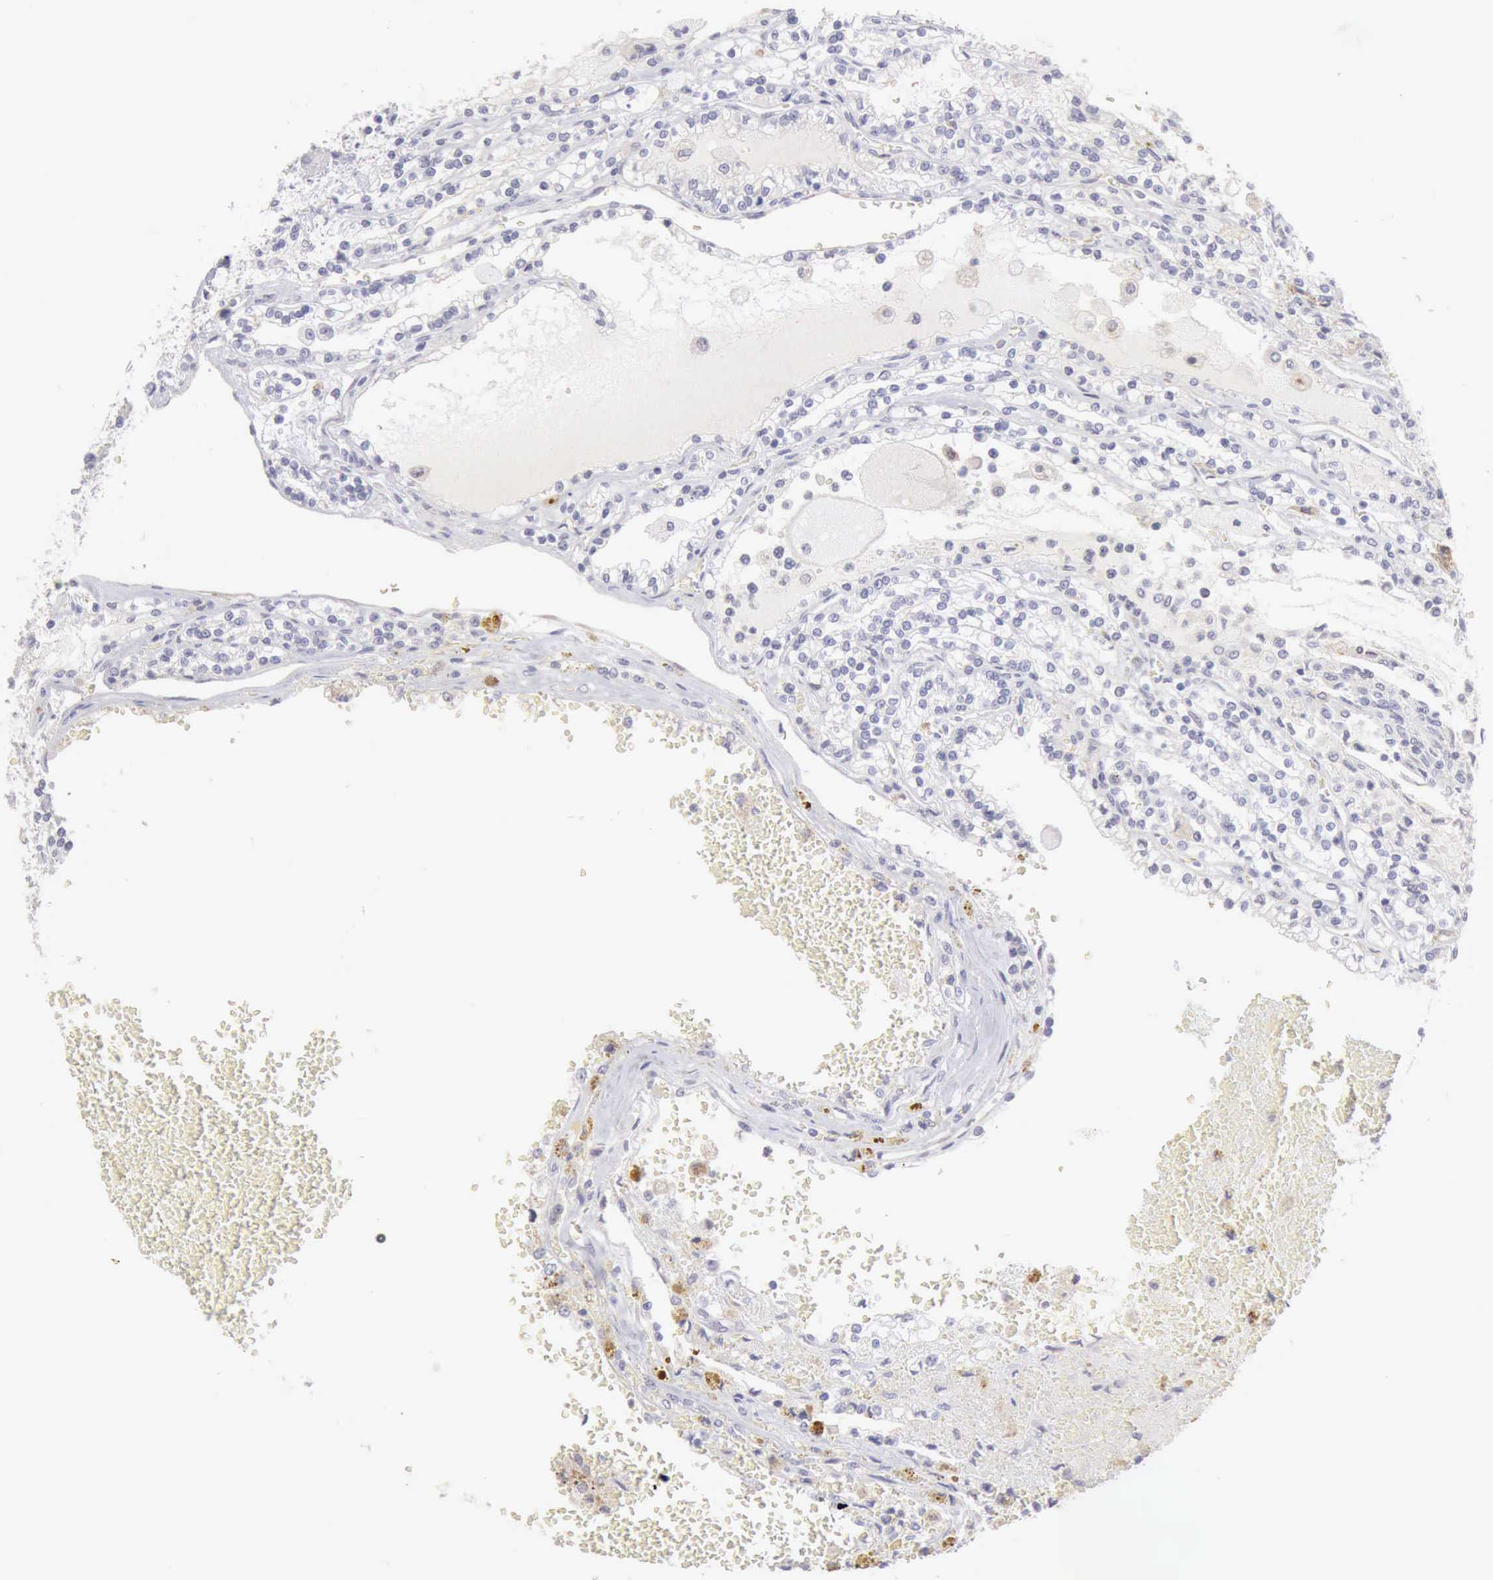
{"staining": {"intensity": "negative", "quantity": "none", "location": "none"}, "tissue": "renal cancer", "cell_type": "Tumor cells", "image_type": "cancer", "snomed": [{"axis": "morphology", "description": "Adenocarcinoma, NOS"}, {"axis": "topography", "description": "Kidney"}], "caption": "Renal adenocarcinoma was stained to show a protein in brown. There is no significant staining in tumor cells.", "gene": "RNASE1", "patient": {"sex": "female", "age": 56}}